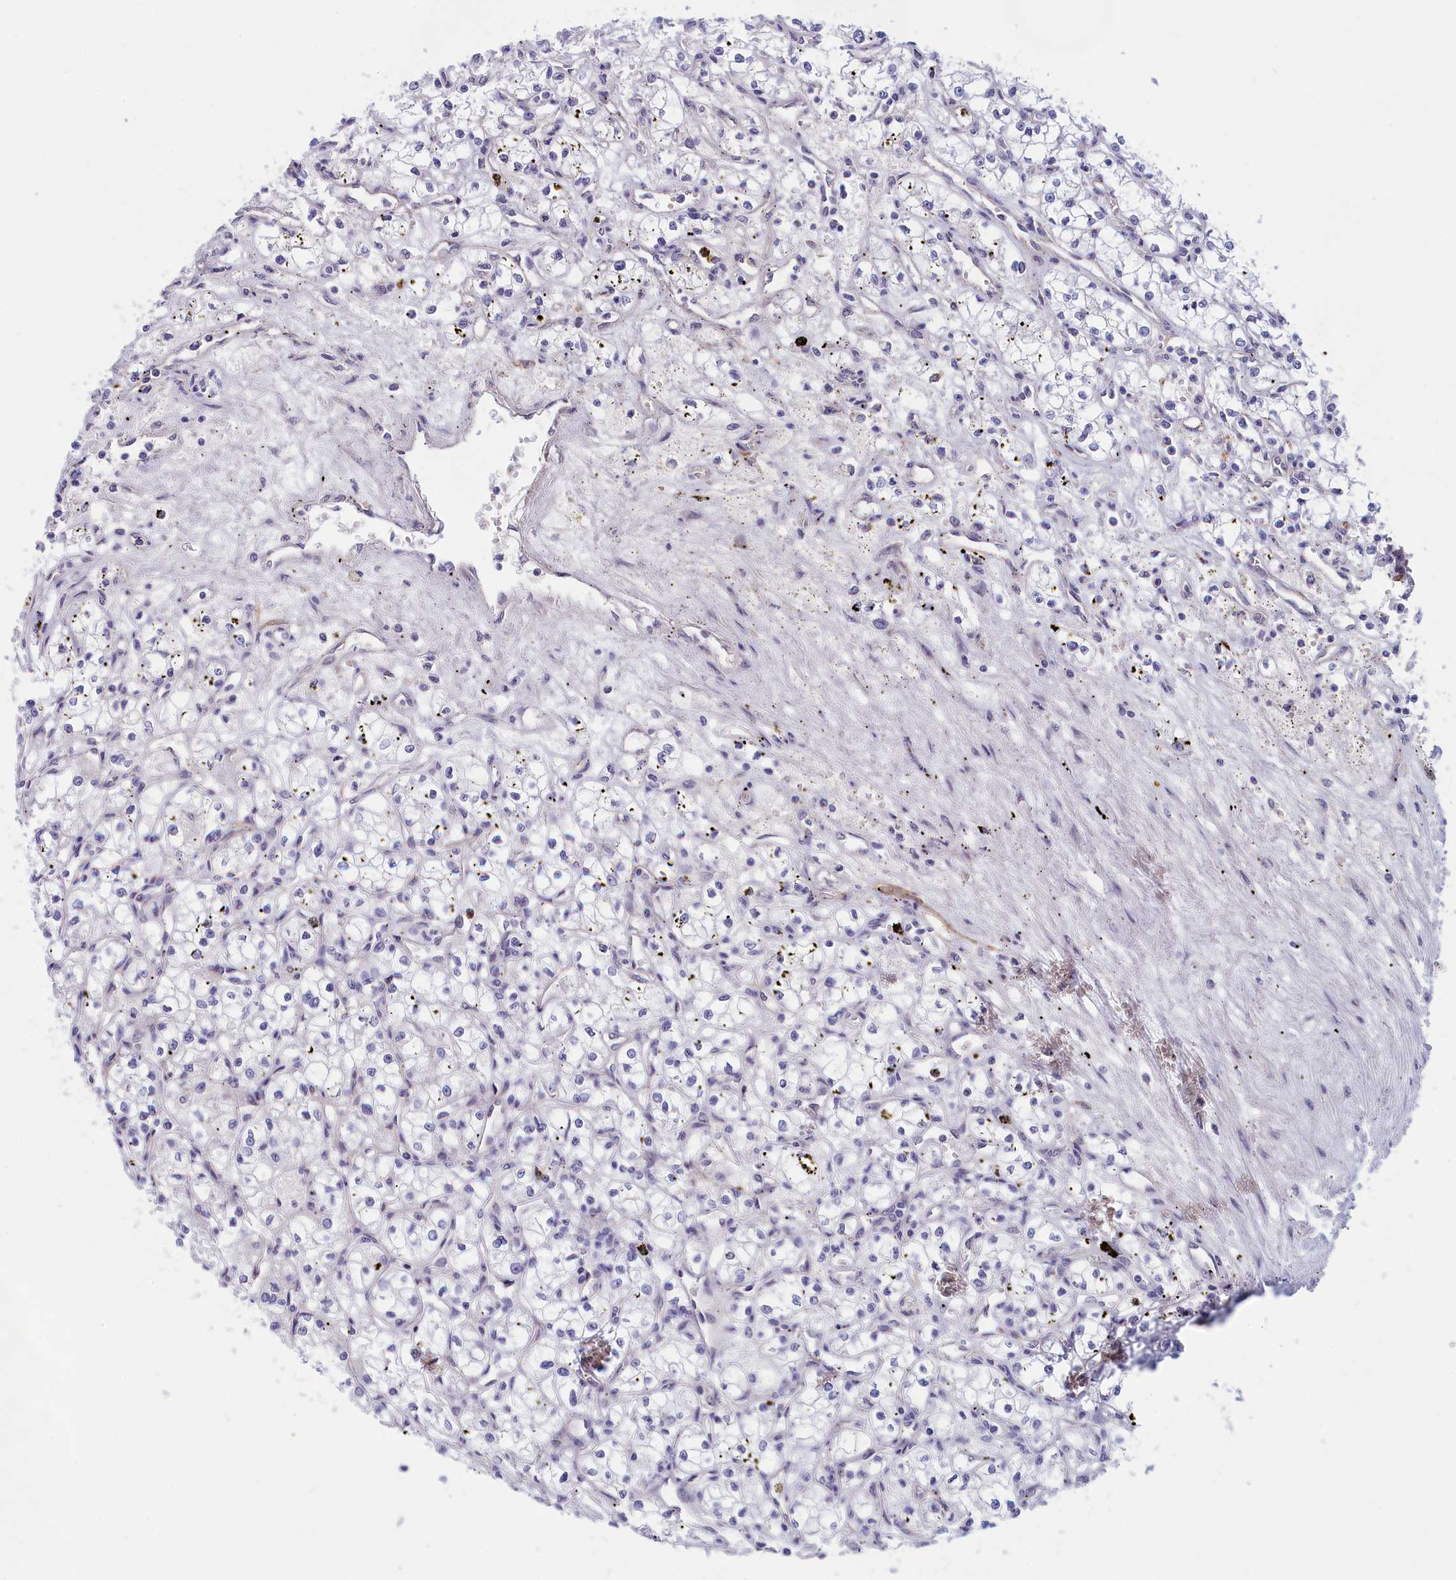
{"staining": {"intensity": "negative", "quantity": "none", "location": "none"}, "tissue": "renal cancer", "cell_type": "Tumor cells", "image_type": "cancer", "snomed": [{"axis": "morphology", "description": "Adenocarcinoma, NOS"}, {"axis": "topography", "description": "Kidney"}], "caption": "This is a micrograph of immunohistochemistry (IHC) staining of adenocarcinoma (renal), which shows no staining in tumor cells.", "gene": "IGFALS", "patient": {"sex": "male", "age": 59}}